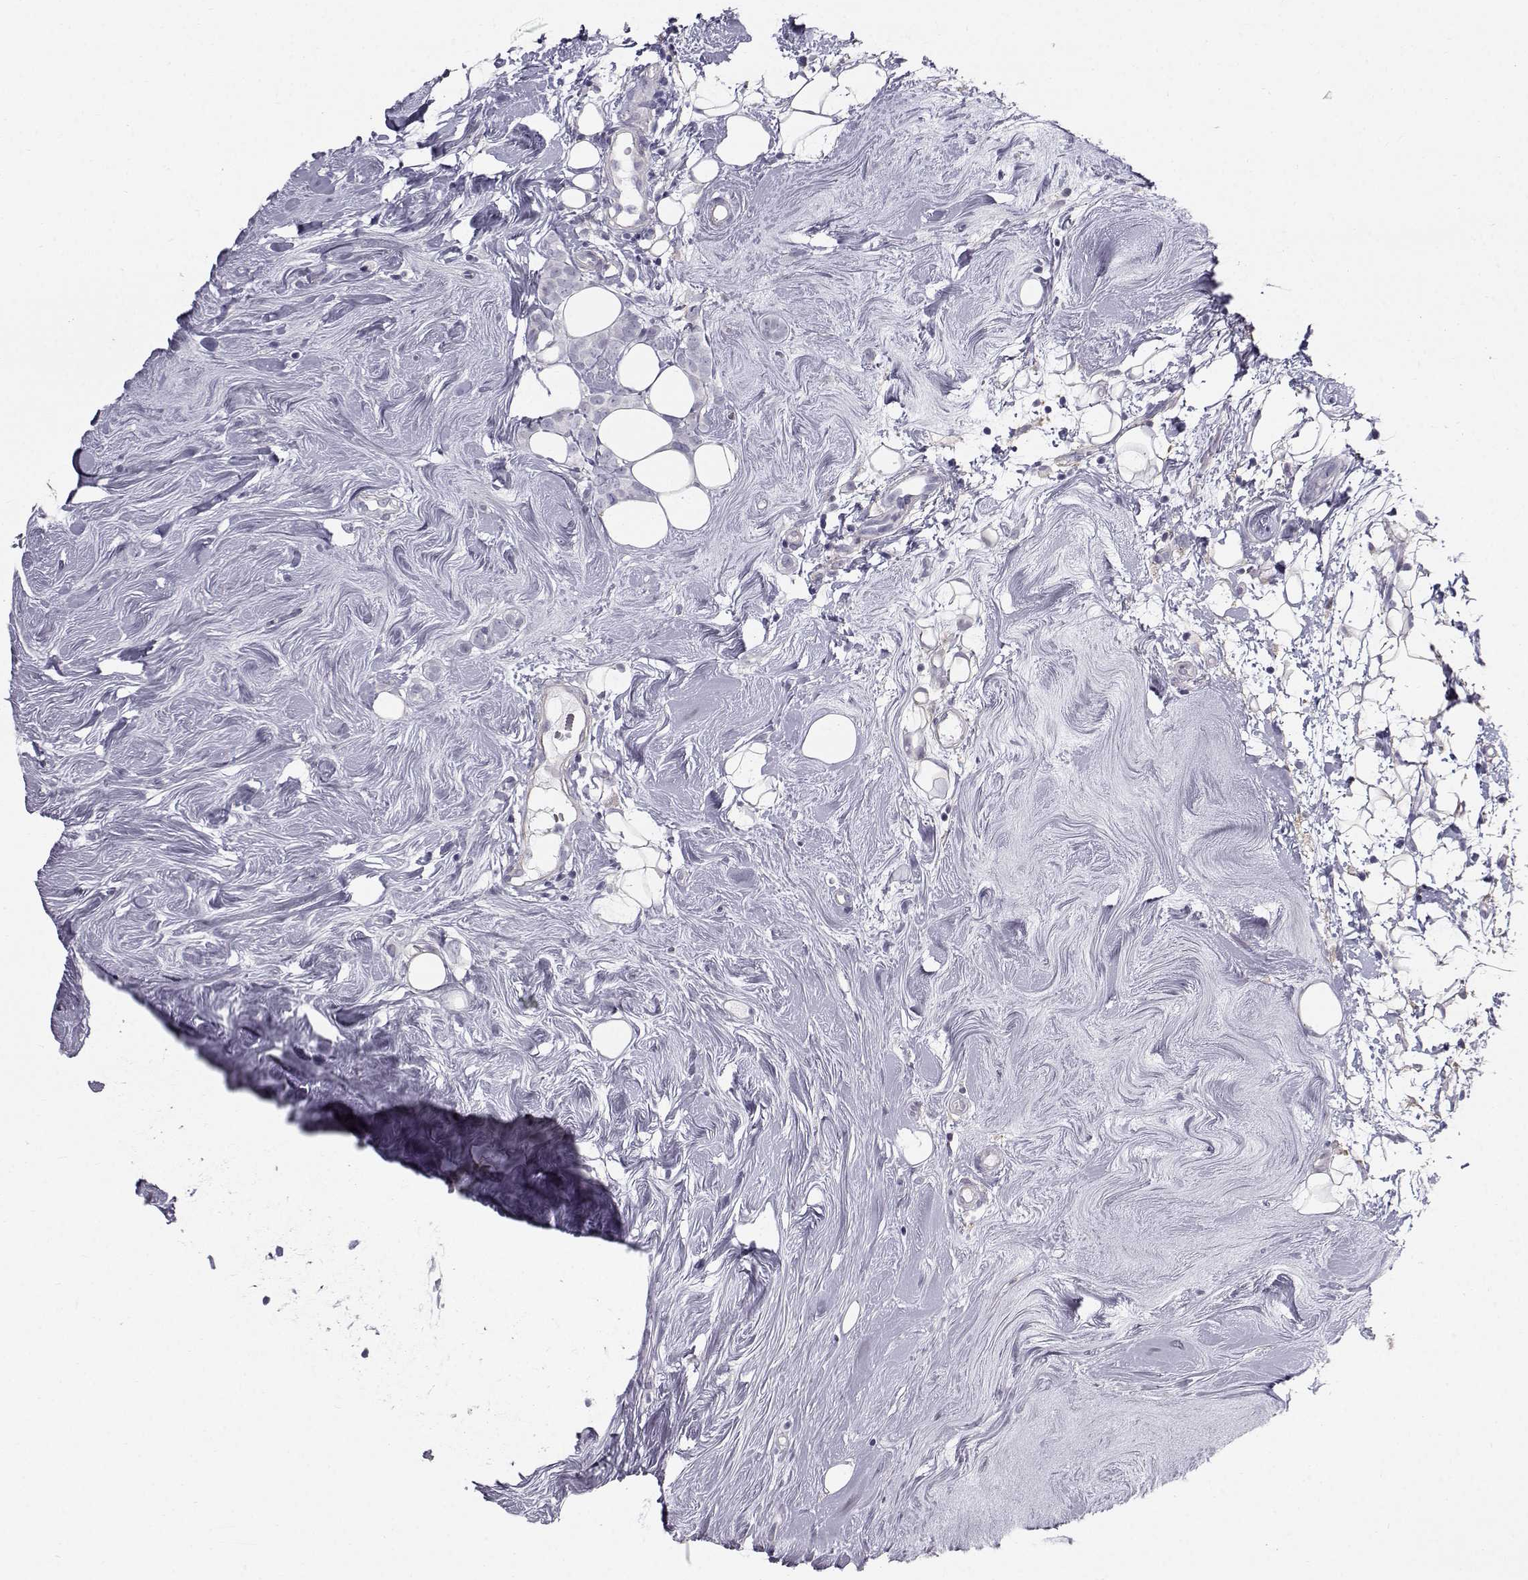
{"staining": {"intensity": "negative", "quantity": "none", "location": "none"}, "tissue": "breast cancer", "cell_type": "Tumor cells", "image_type": "cancer", "snomed": [{"axis": "morphology", "description": "Lobular carcinoma"}, {"axis": "topography", "description": "Breast"}], "caption": "This is a photomicrograph of immunohistochemistry (IHC) staining of breast lobular carcinoma, which shows no expression in tumor cells. Nuclei are stained in blue.", "gene": "SPDYE4", "patient": {"sex": "female", "age": 49}}